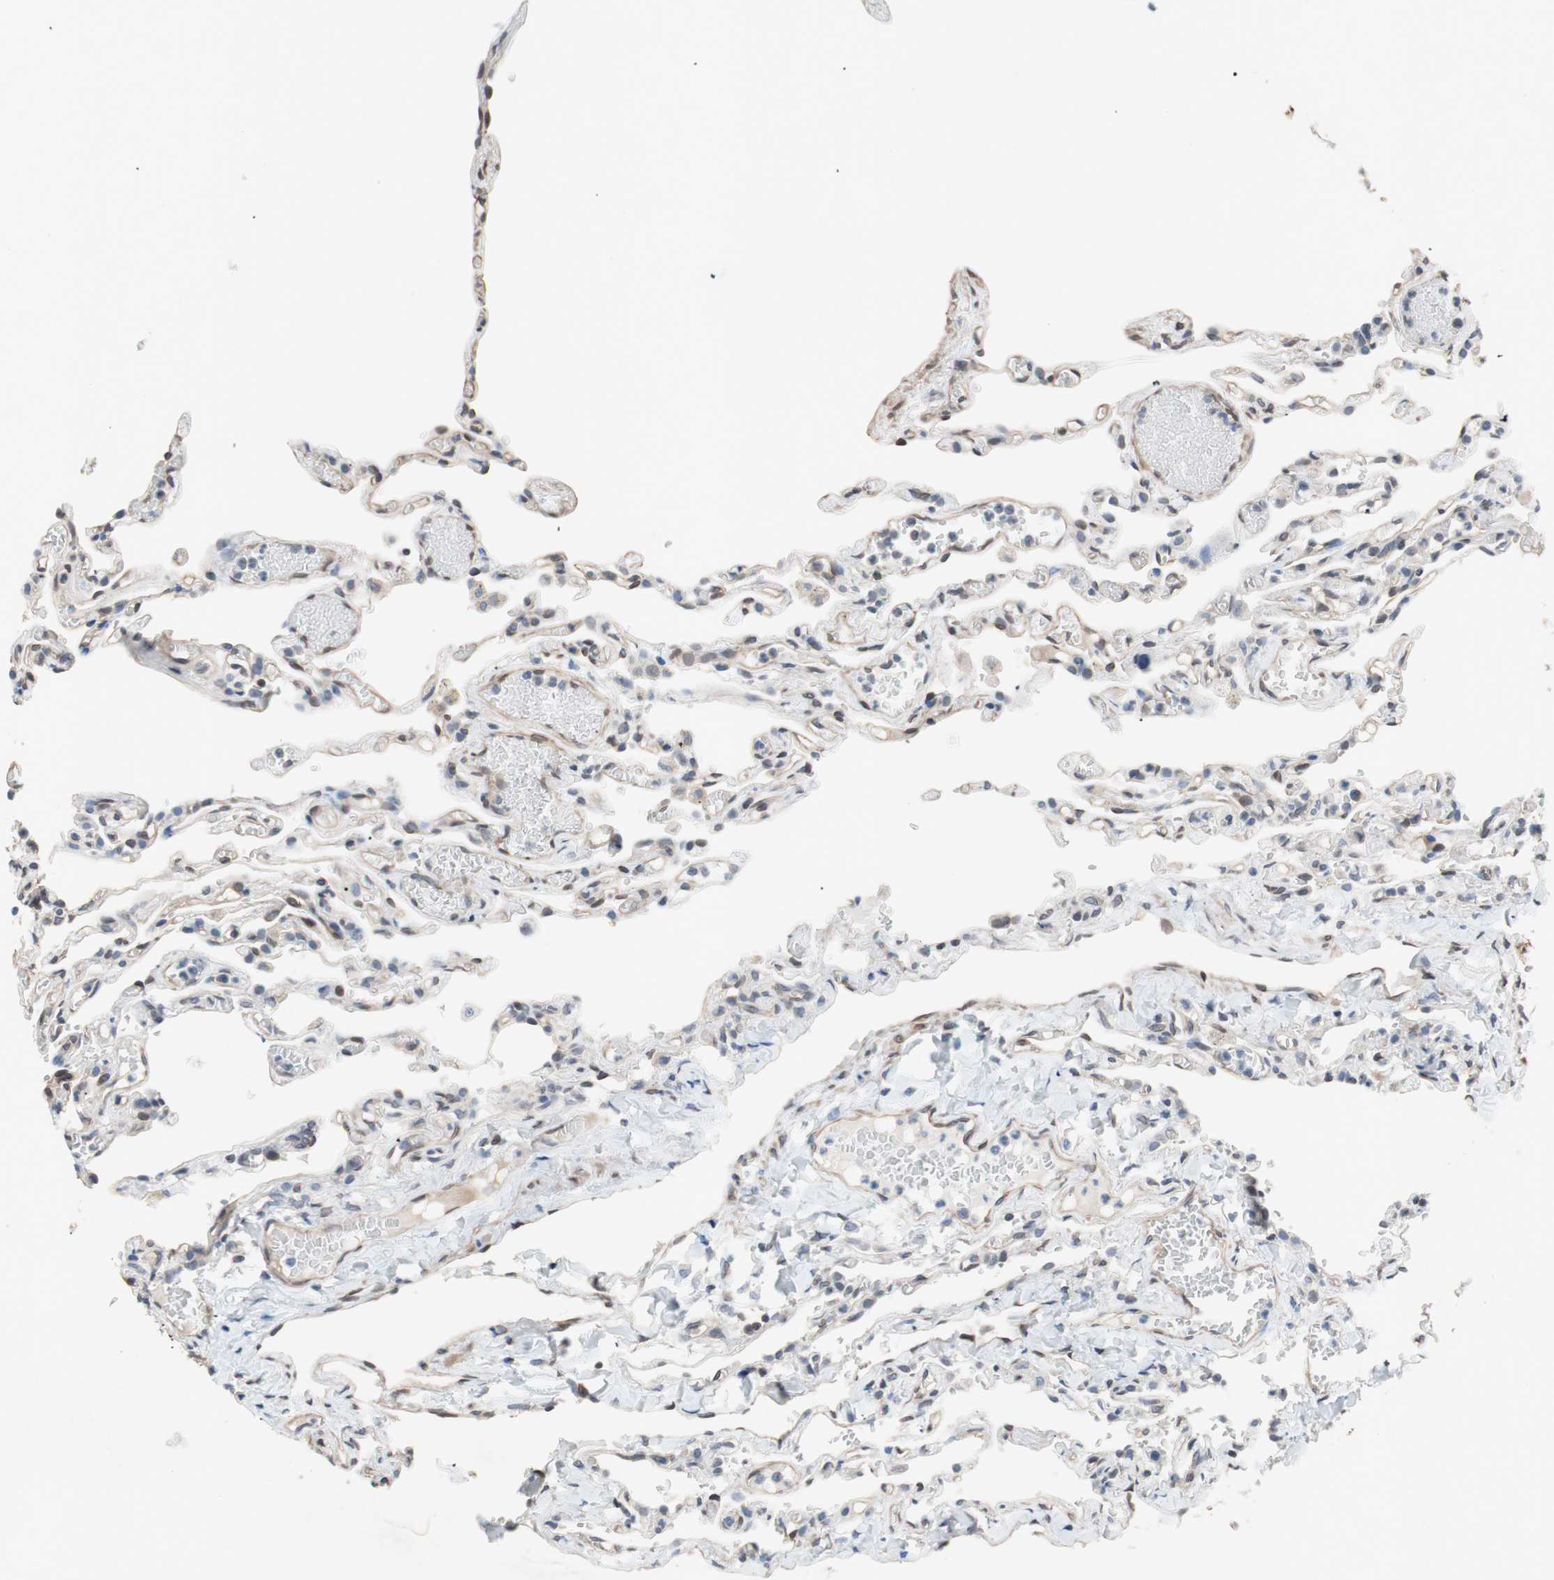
{"staining": {"intensity": "weak", "quantity": "<25%", "location": "cytoplasmic/membranous"}, "tissue": "lung", "cell_type": "Alveolar cells", "image_type": "normal", "snomed": [{"axis": "morphology", "description": "Normal tissue, NOS"}, {"axis": "topography", "description": "Lung"}], "caption": "DAB immunohistochemical staining of normal human lung reveals no significant positivity in alveolar cells.", "gene": "ARNT2", "patient": {"sex": "male", "age": 21}}